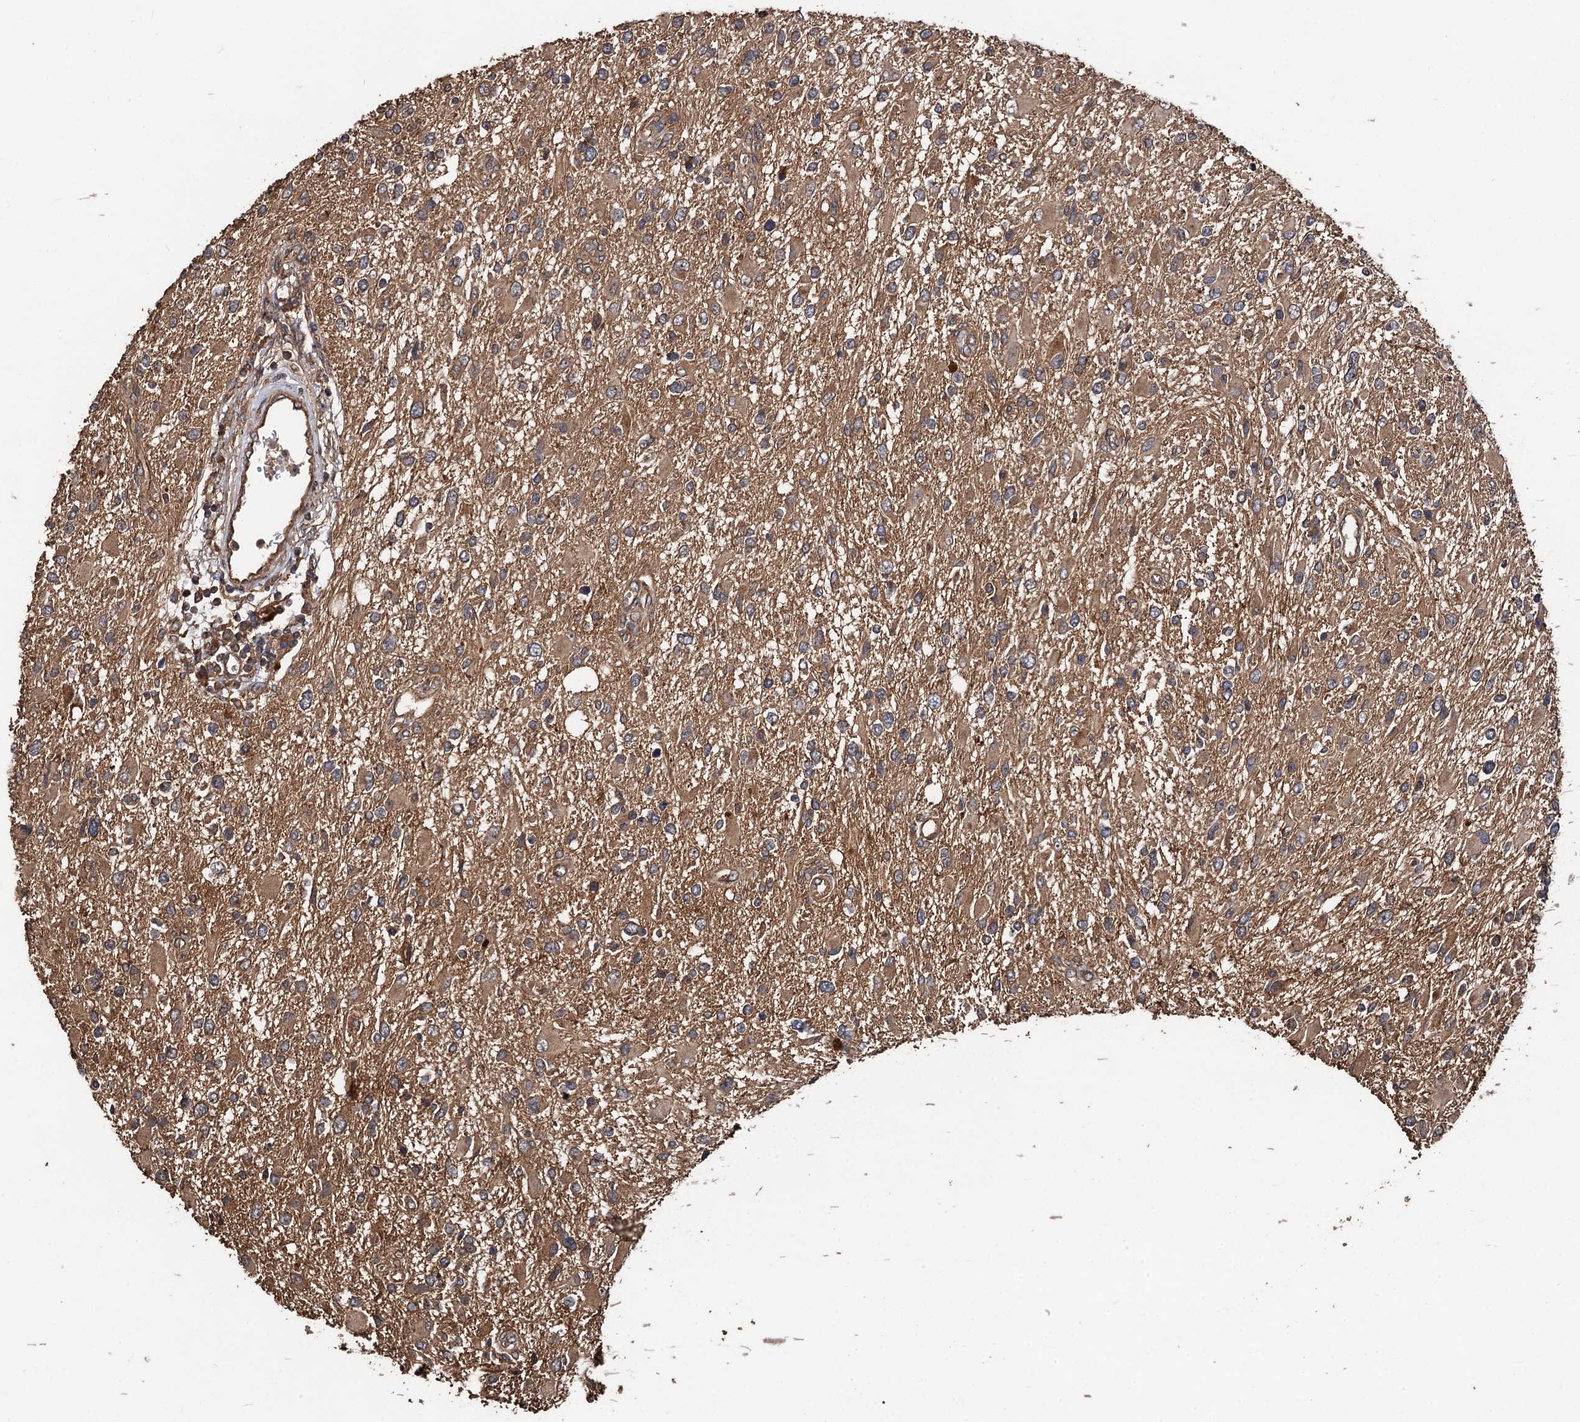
{"staining": {"intensity": "moderate", "quantity": ">75%", "location": "cytoplasmic/membranous"}, "tissue": "glioma", "cell_type": "Tumor cells", "image_type": "cancer", "snomed": [{"axis": "morphology", "description": "Glioma, malignant, High grade"}, {"axis": "topography", "description": "Brain"}], "caption": "Immunohistochemistry image of human glioma stained for a protein (brown), which displays medium levels of moderate cytoplasmic/membranous positivity in about >75% of tumor cells.", "gene": "TMEM39B", "patient": {"sex": "male", "age": 53}}